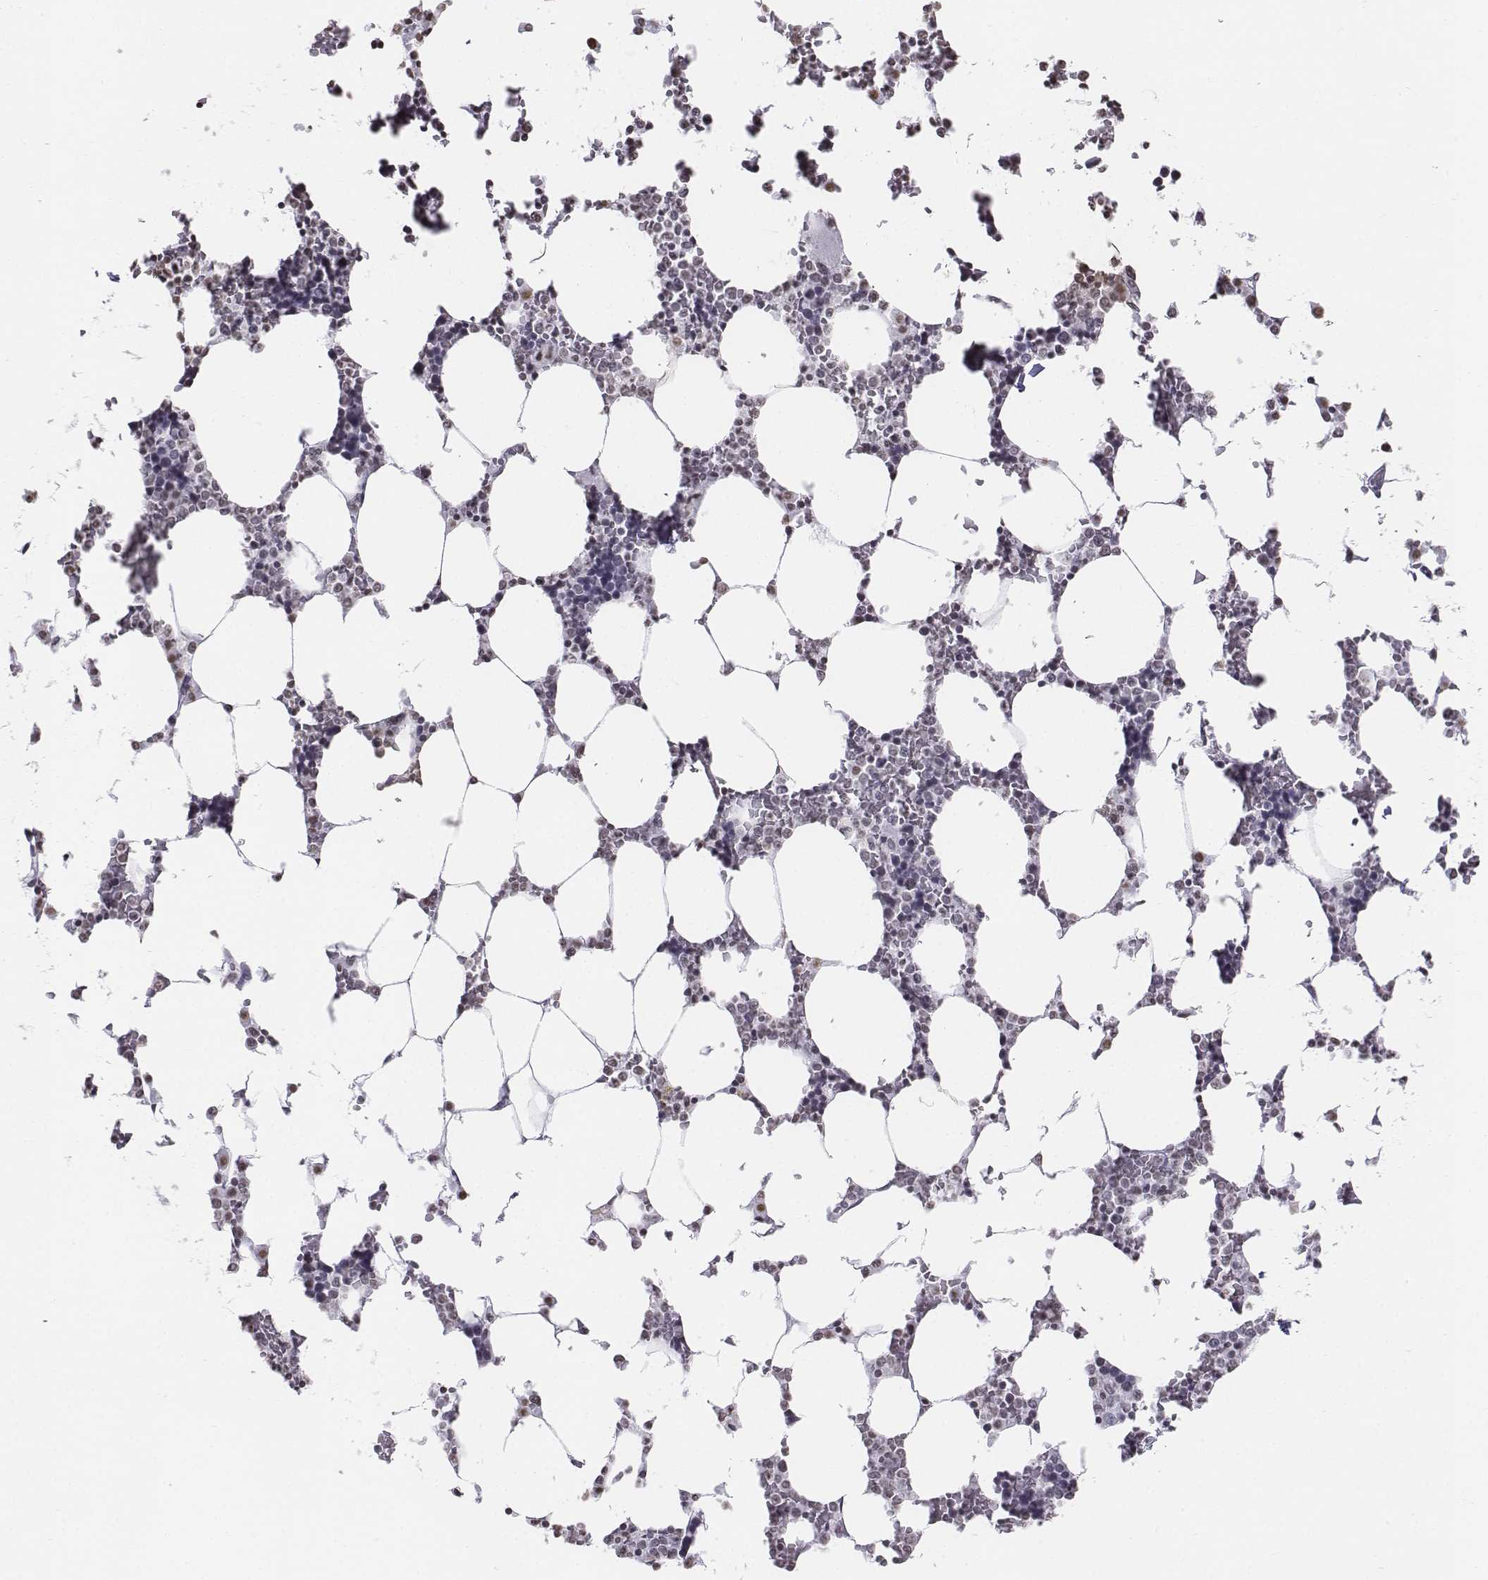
{"staining": {"intensity": "weak", "quantity": "<25%", "location": "nuclear"}, "tissue": "bone marrow", "cell_type": "Hematopoietic cells", "image_type": "normal", "snomed": [{"axis": "morphology", "description": "Normal tissue, NOS"}, {"axis": "topography", "description": "Bone marrow"}], "caption": "A micrograph of human bone marrow is negative for staining in hematopoietic cells. The staining is performed using DAB (3,3'-diaminobenzidine) brown chromogen with nuclei counter-stained in using hematoxylin.", "gene": "BARHL1", "patient": {"sex": "female", "age": 52}}